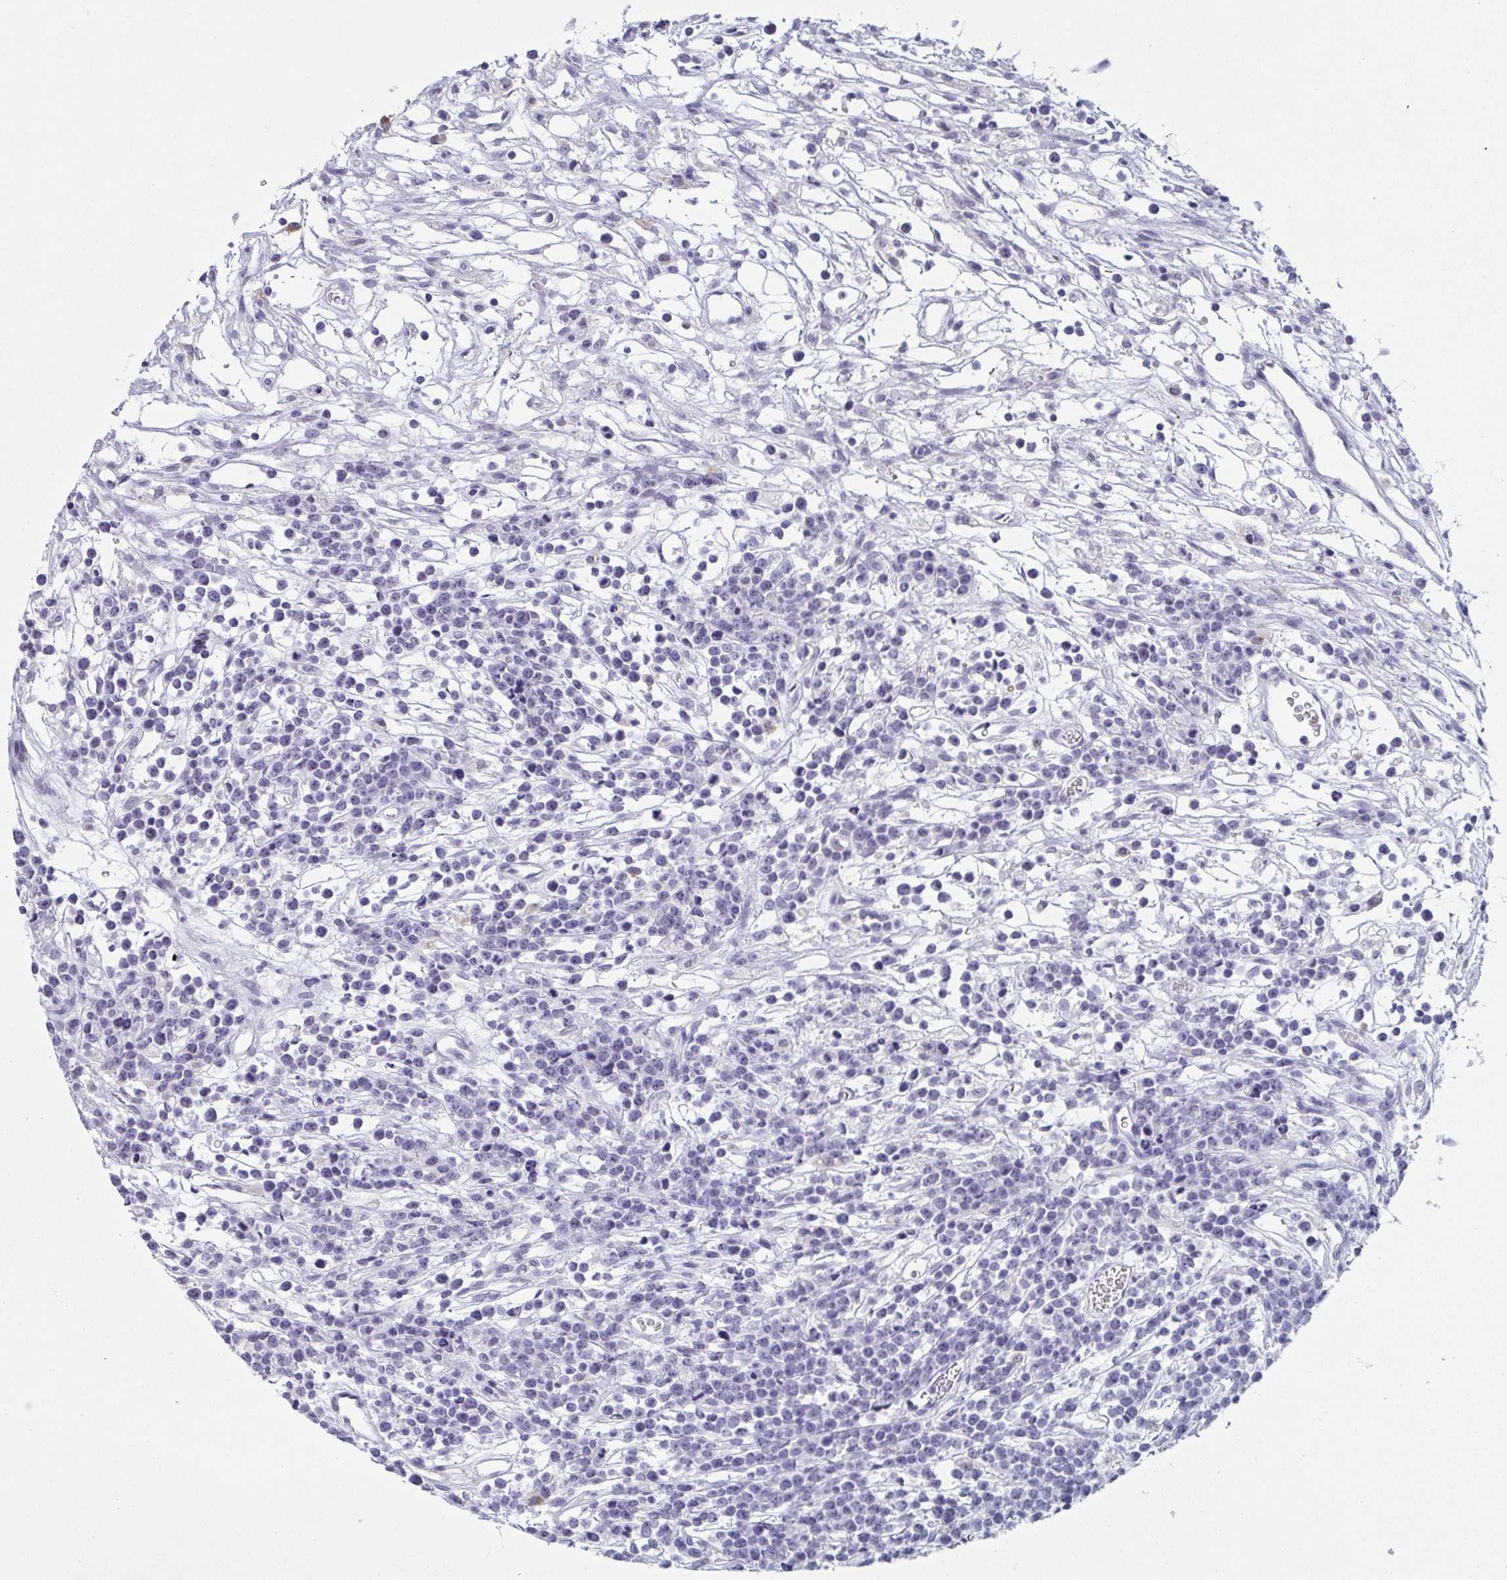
{"staining": {"intensity": "negative", "quantity": "none", "location": "none"}, "tissue": "lymphoma", "cell_type": "Tumor cells", "image_type": "cancer", "snomed": [{"axis": "morphology", "description": "Malignant lymphoma, non-Hodgkin's type, High grade"}, {"axis": "topography", "description": "Ovary"}], "caption": "Immunohistochemical staining of lymphoma exhibits no significant expression in tumor cells. (DAB immunohistochemistry, high magnification).", "gene": "REG4", "patient": {"sex": "female", "age": 56}}